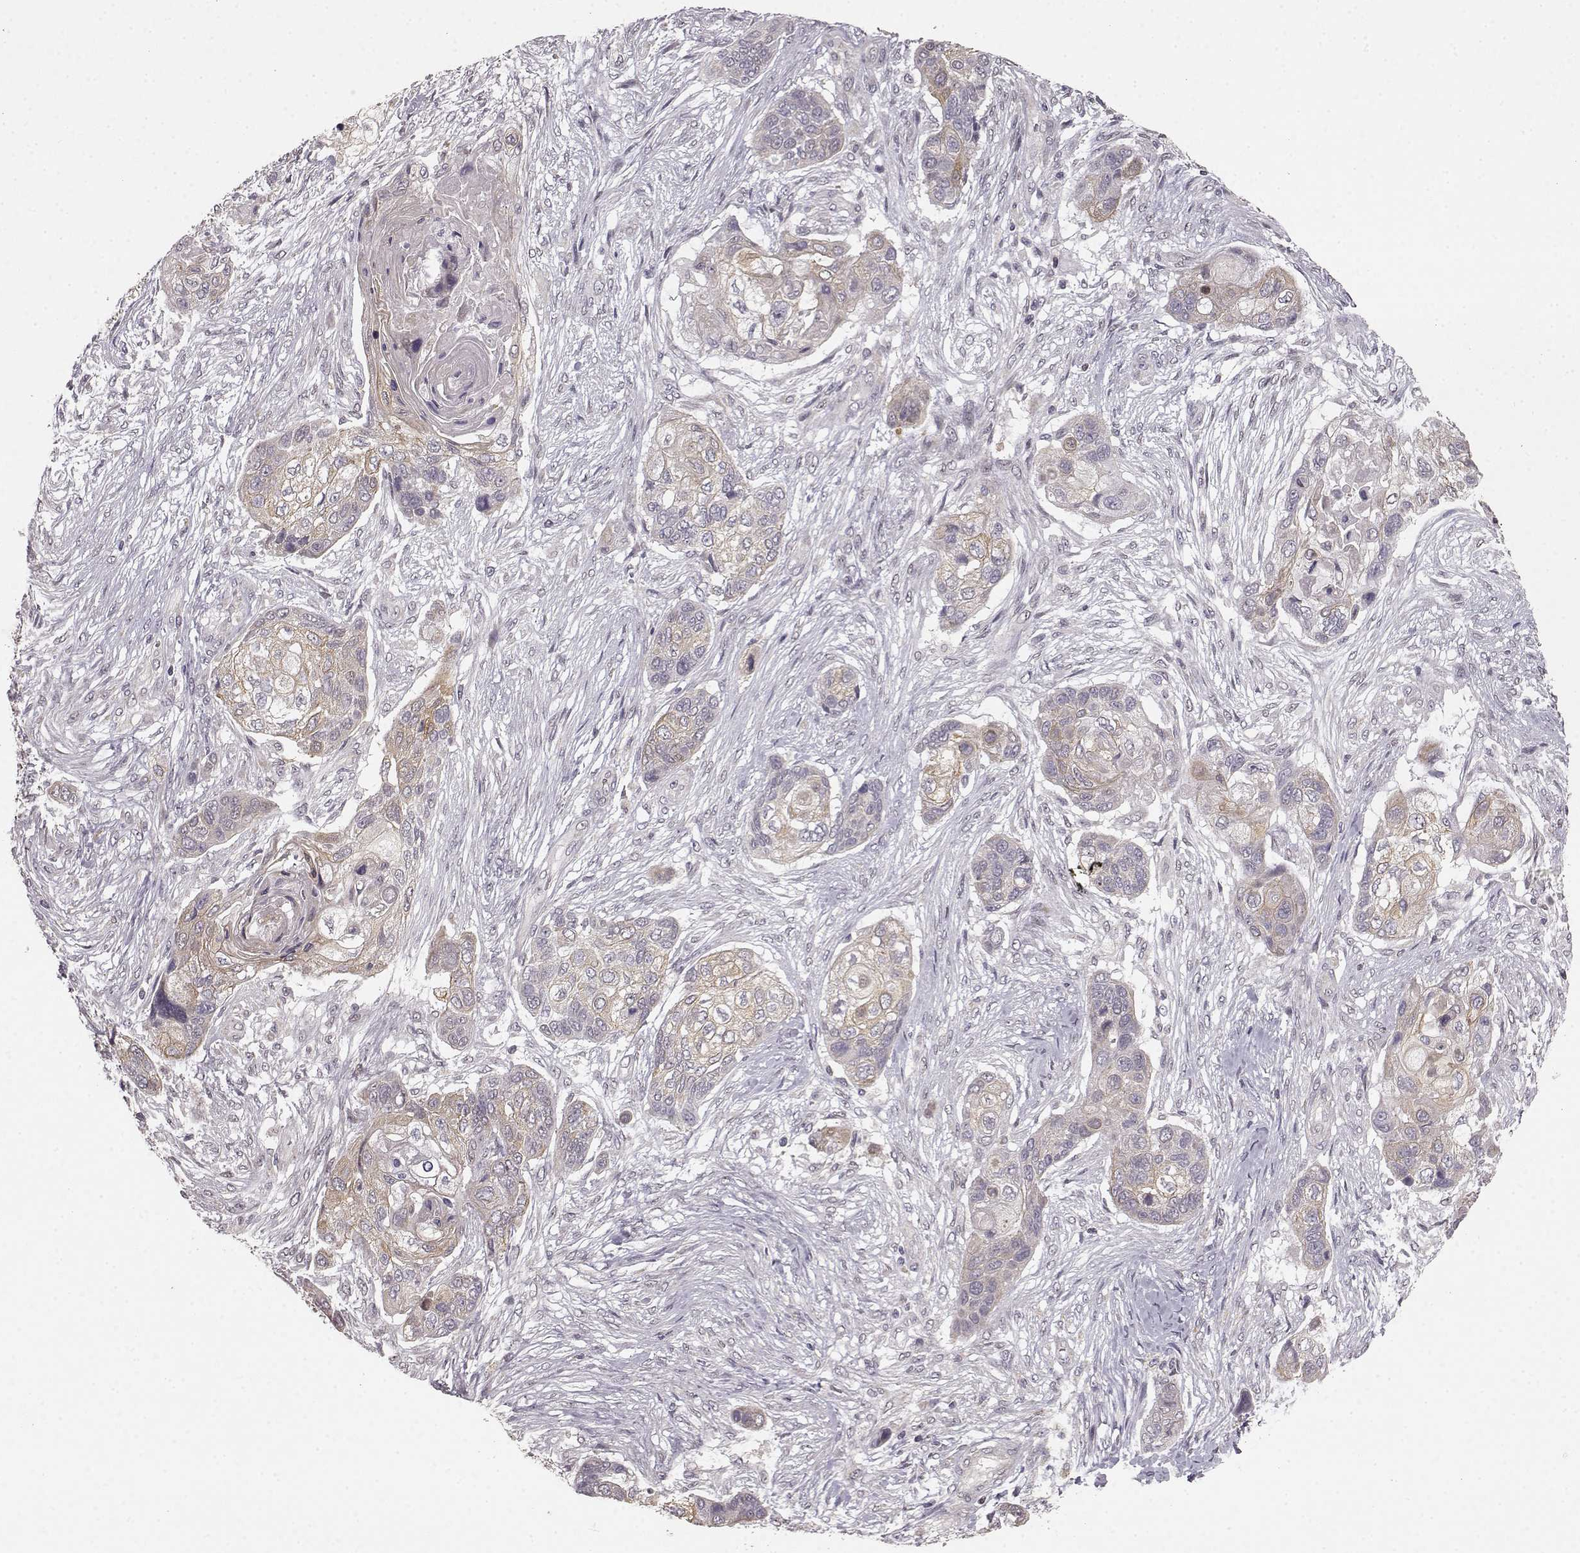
{"staining": {"intensity": "weak", "quantity": "25%-75%", "location": "cytoplasmic/membranous"}, "tissue": "lung cancer", "cell_type": "Tumor cells", "image_type": "cancer", "snomed": [{"axis": "morphology", "description": "Squamous cell carcinoma, NOS"}, {"axis": "topography", "description": "Lung"}], "caption": "This is an image of immunohistochemistry staining of squamous cell carcinoma (lung), which shows weak expression in the cytoplasmic/membranous of tumor cells.", "gene": "BACH2", "patient": {"sex": "male", "age": 69}}